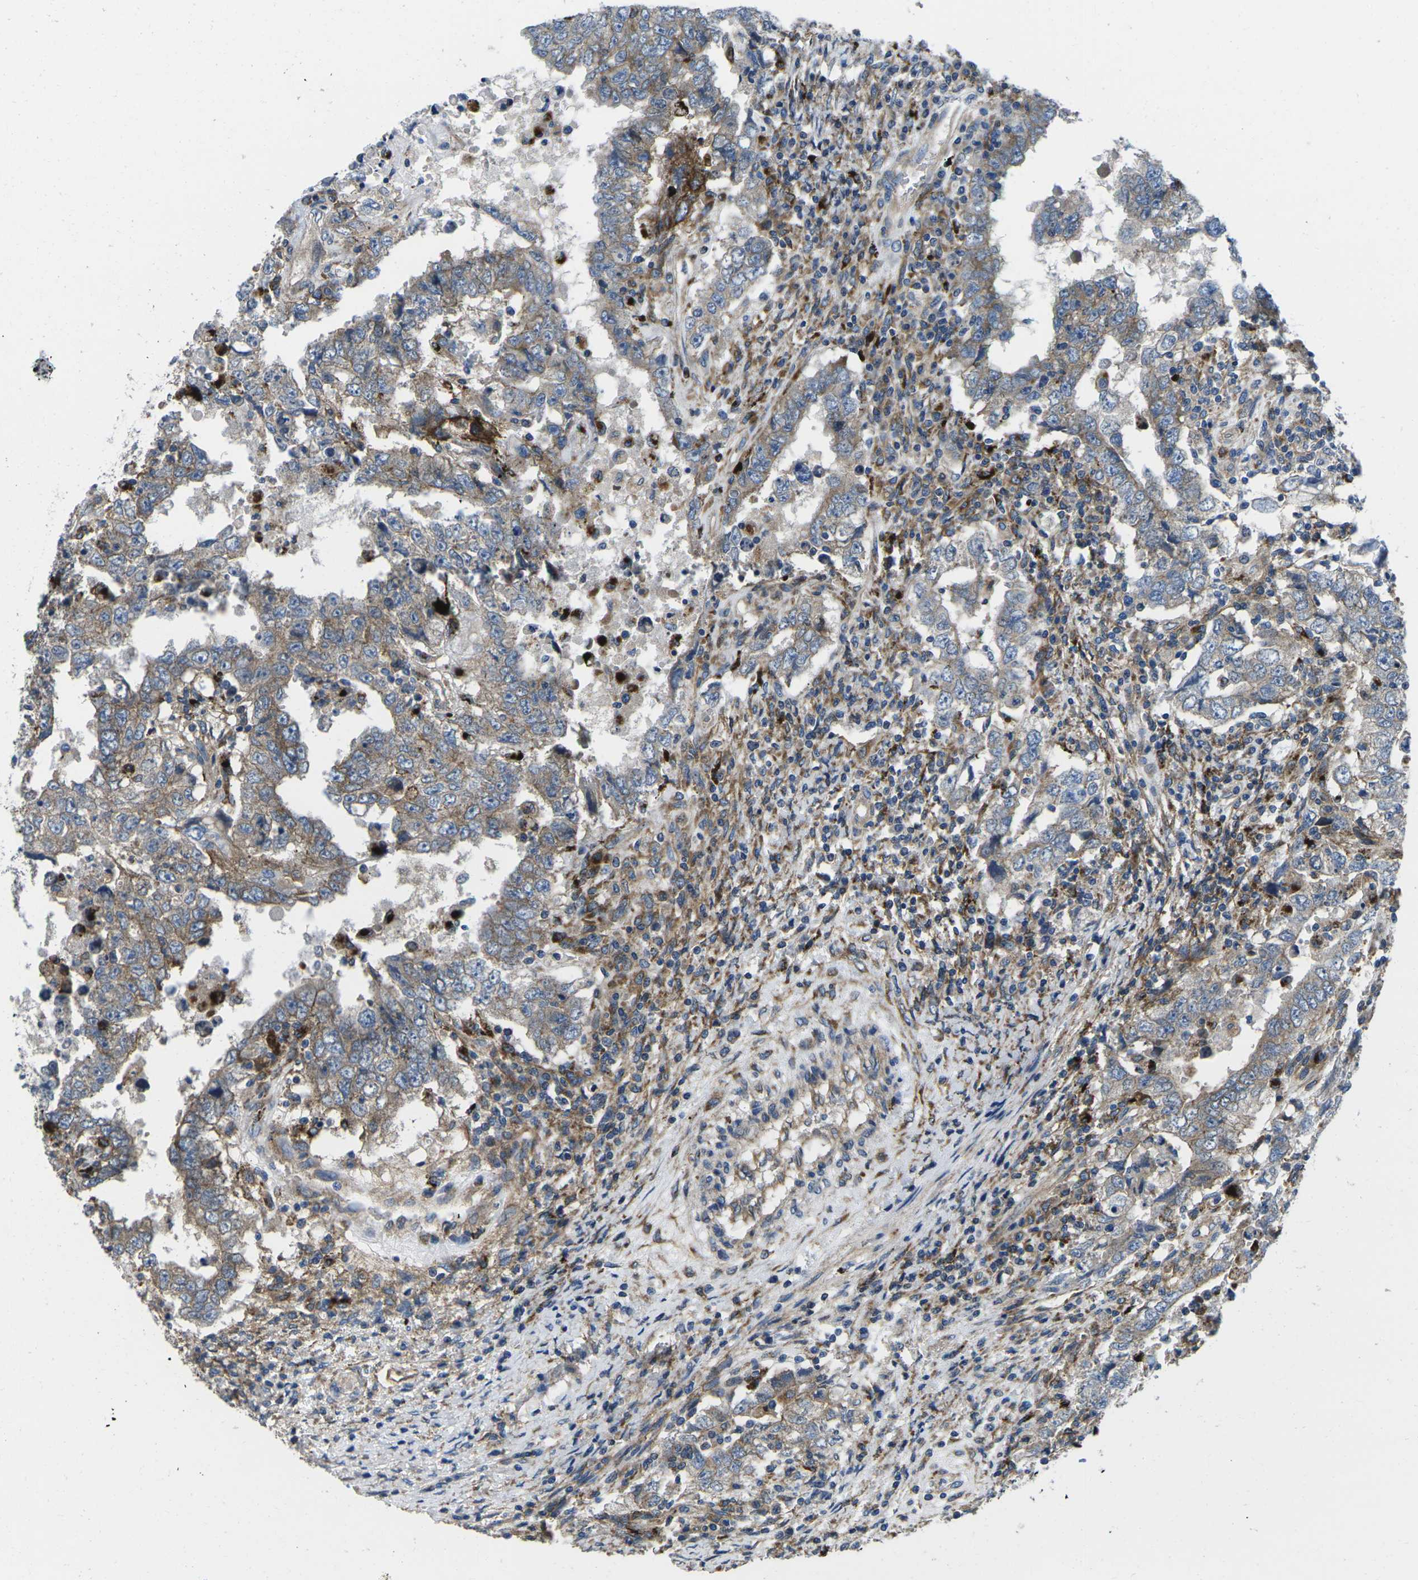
{"staining": {"intensity": "weak", "quantity": "25%-75%", "location": "cytoplasmic/membranous"}, "tissue": "testis cancer", "cell_type": "Tumor cells", "image_type": "cancer", "snomed": [{"axis": "morphology", "description": "Carcinoma, Embryonal, NOS"}, {"axis": "topography", "description": "Testis"}], "caption": "Testis embryonal carcinoma was stained to show a protein in brown. There is low levels of weak cytoplasmic/membranous expression in approximately 25%-75% of tumor cells.", "gene": "DLG1", "patient": {"sex": "male", "age": 26}}